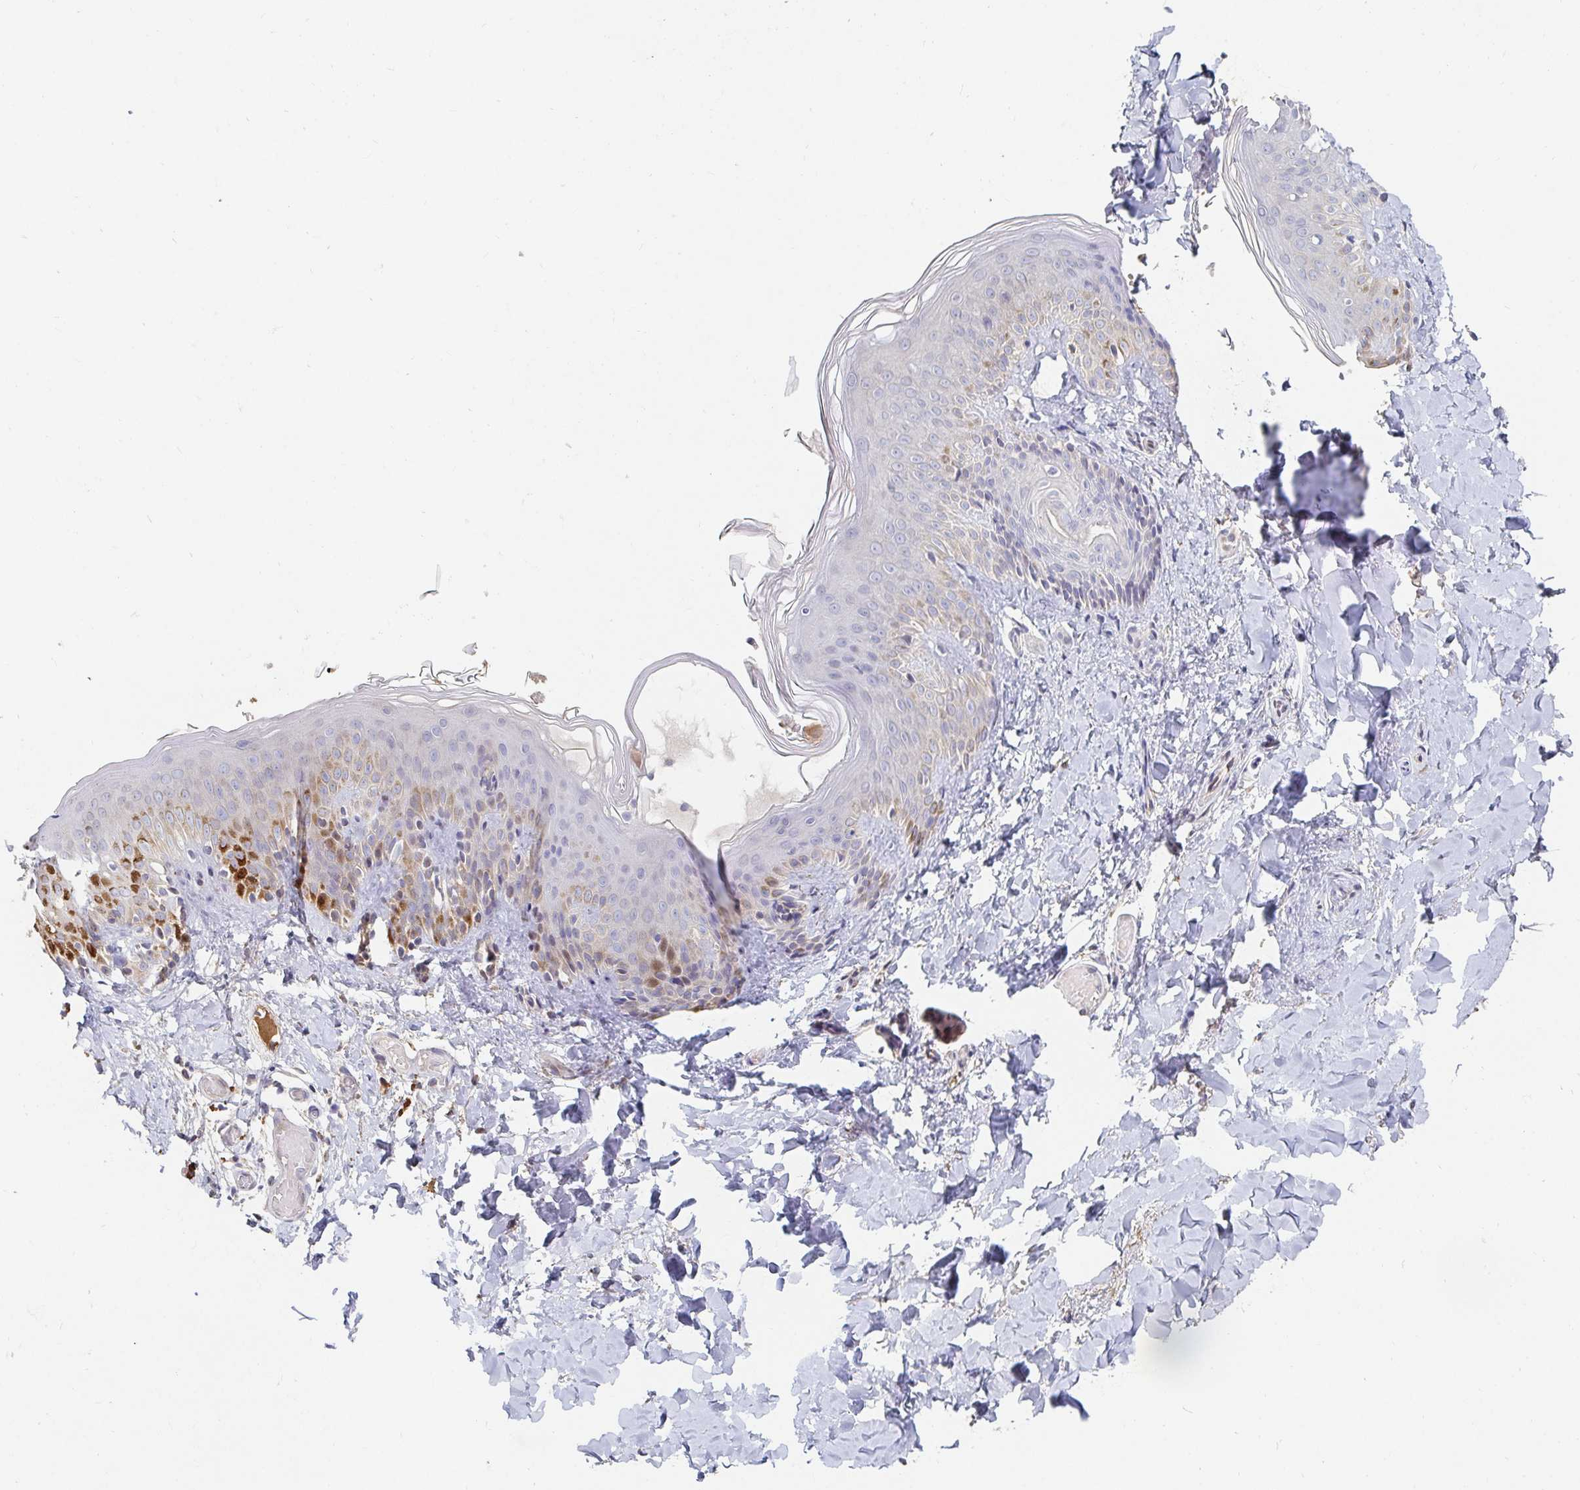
{"staining": {"intensity": "weak", "quantity": "<25%", "location": "cytoplasmic/membranous"}, "tissue": "skin", "cell_type": "Fibroblasts", "image_type": "normal", "snomed": [{"axis": "morphology", "description": "Normal tissue, NOS"}, {"axis": "topography", "description": "Skin"}], "caption": "IHC of benign human skin shows no staining in fibroblasts.", "gene": "NME9", "patient": {"sex": "male", "age": 16}}